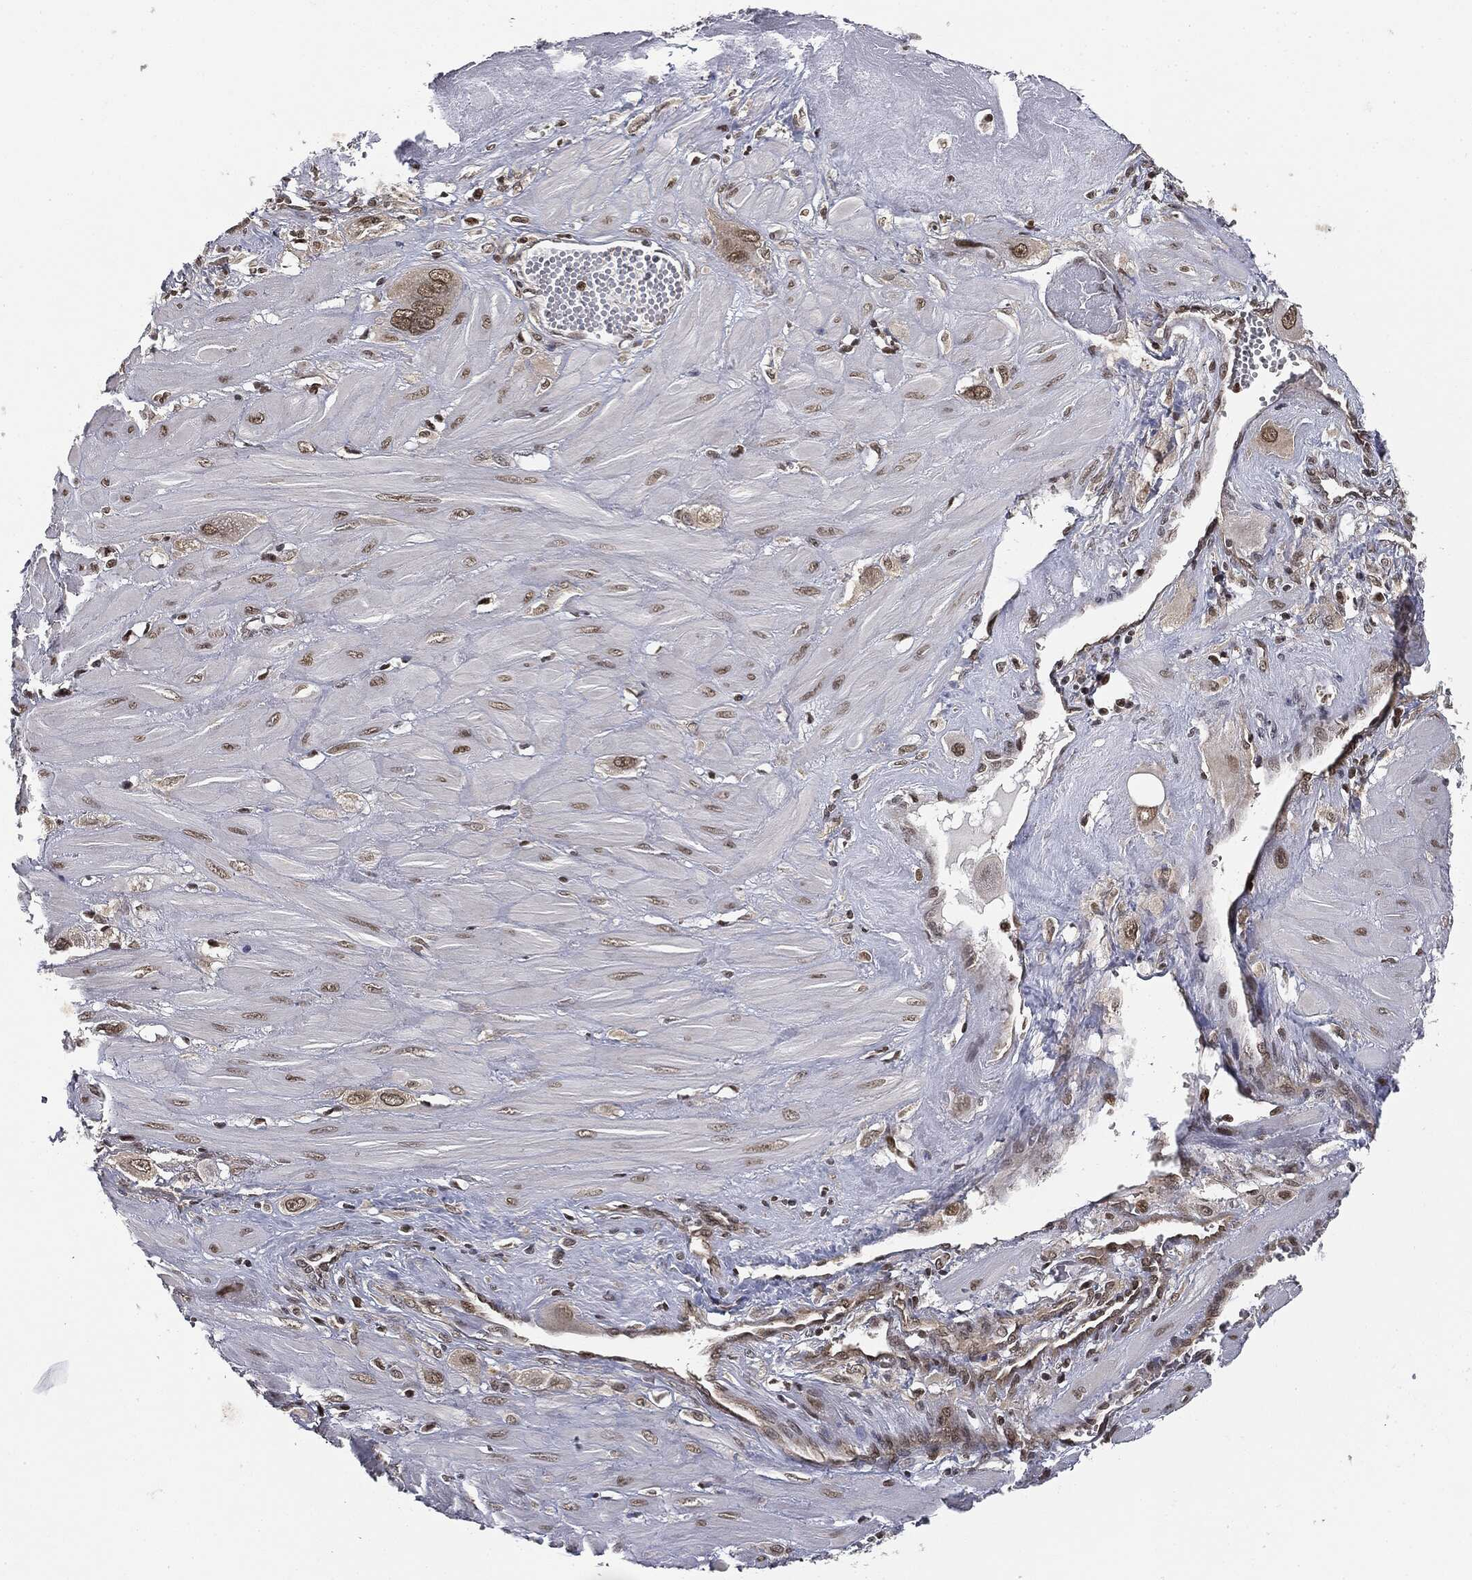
{"staining": {"intensity": "weak", "quantity": ">75%", "location": "nuclear"}, "tissue": "cervical cancer", "cell_type": "Tumor cells", "image_type": "cancer", "snomed": [{"axis": "morphology", "description": "Squamous cell carcinoma, NOS"}, {"axis": "topography", "description": "Cervix"}], "caption": "Human cervical cancer stained with a brown dye demonstrates weak nuclear positive positivity in about >75% of tumor cells.", "gene": "TBC1D22A", "patient": {"sex": "female", "age": 34}}